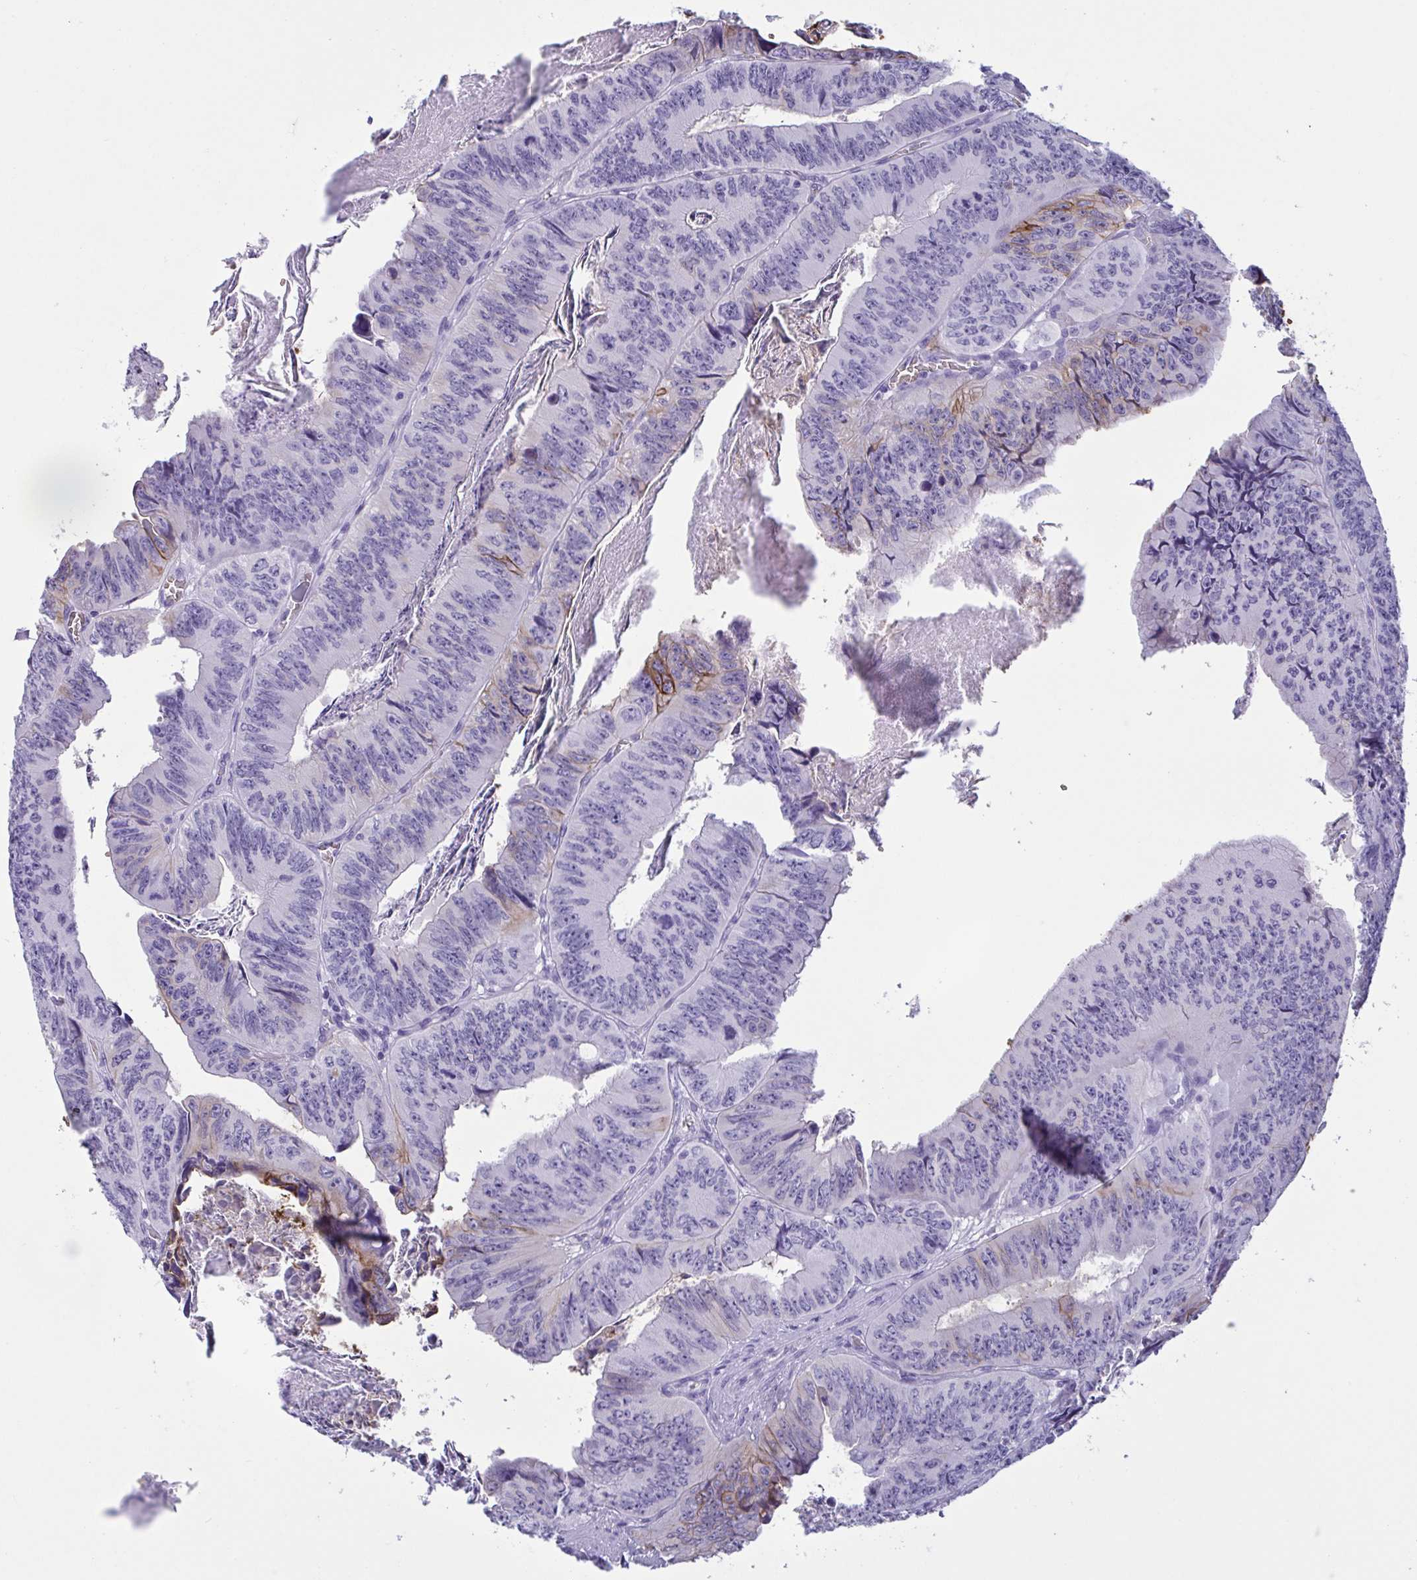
{"staining": {"intensity": "moderate", "quantity": "<25%", "location": "cytoplasmic/membranous"}, "tissue": "colorectal cancer", "cell_type": "Tumor cells", "image_type": "cancer", "snomed": [{"axis": "morphology", "description": "Adenocarcinoma, NOS"}, {"axis": "topography", "description": "Colon"}], "caption": "There is low levels of moderate cytoplasmic/membranous expression in tumor cells of adenocarcinoma (colorectal), as demonstrated by immunohistochemical staining (brown color).", "gene": "SLC2A1", "patient": {"sex": "female", "age": 84}}